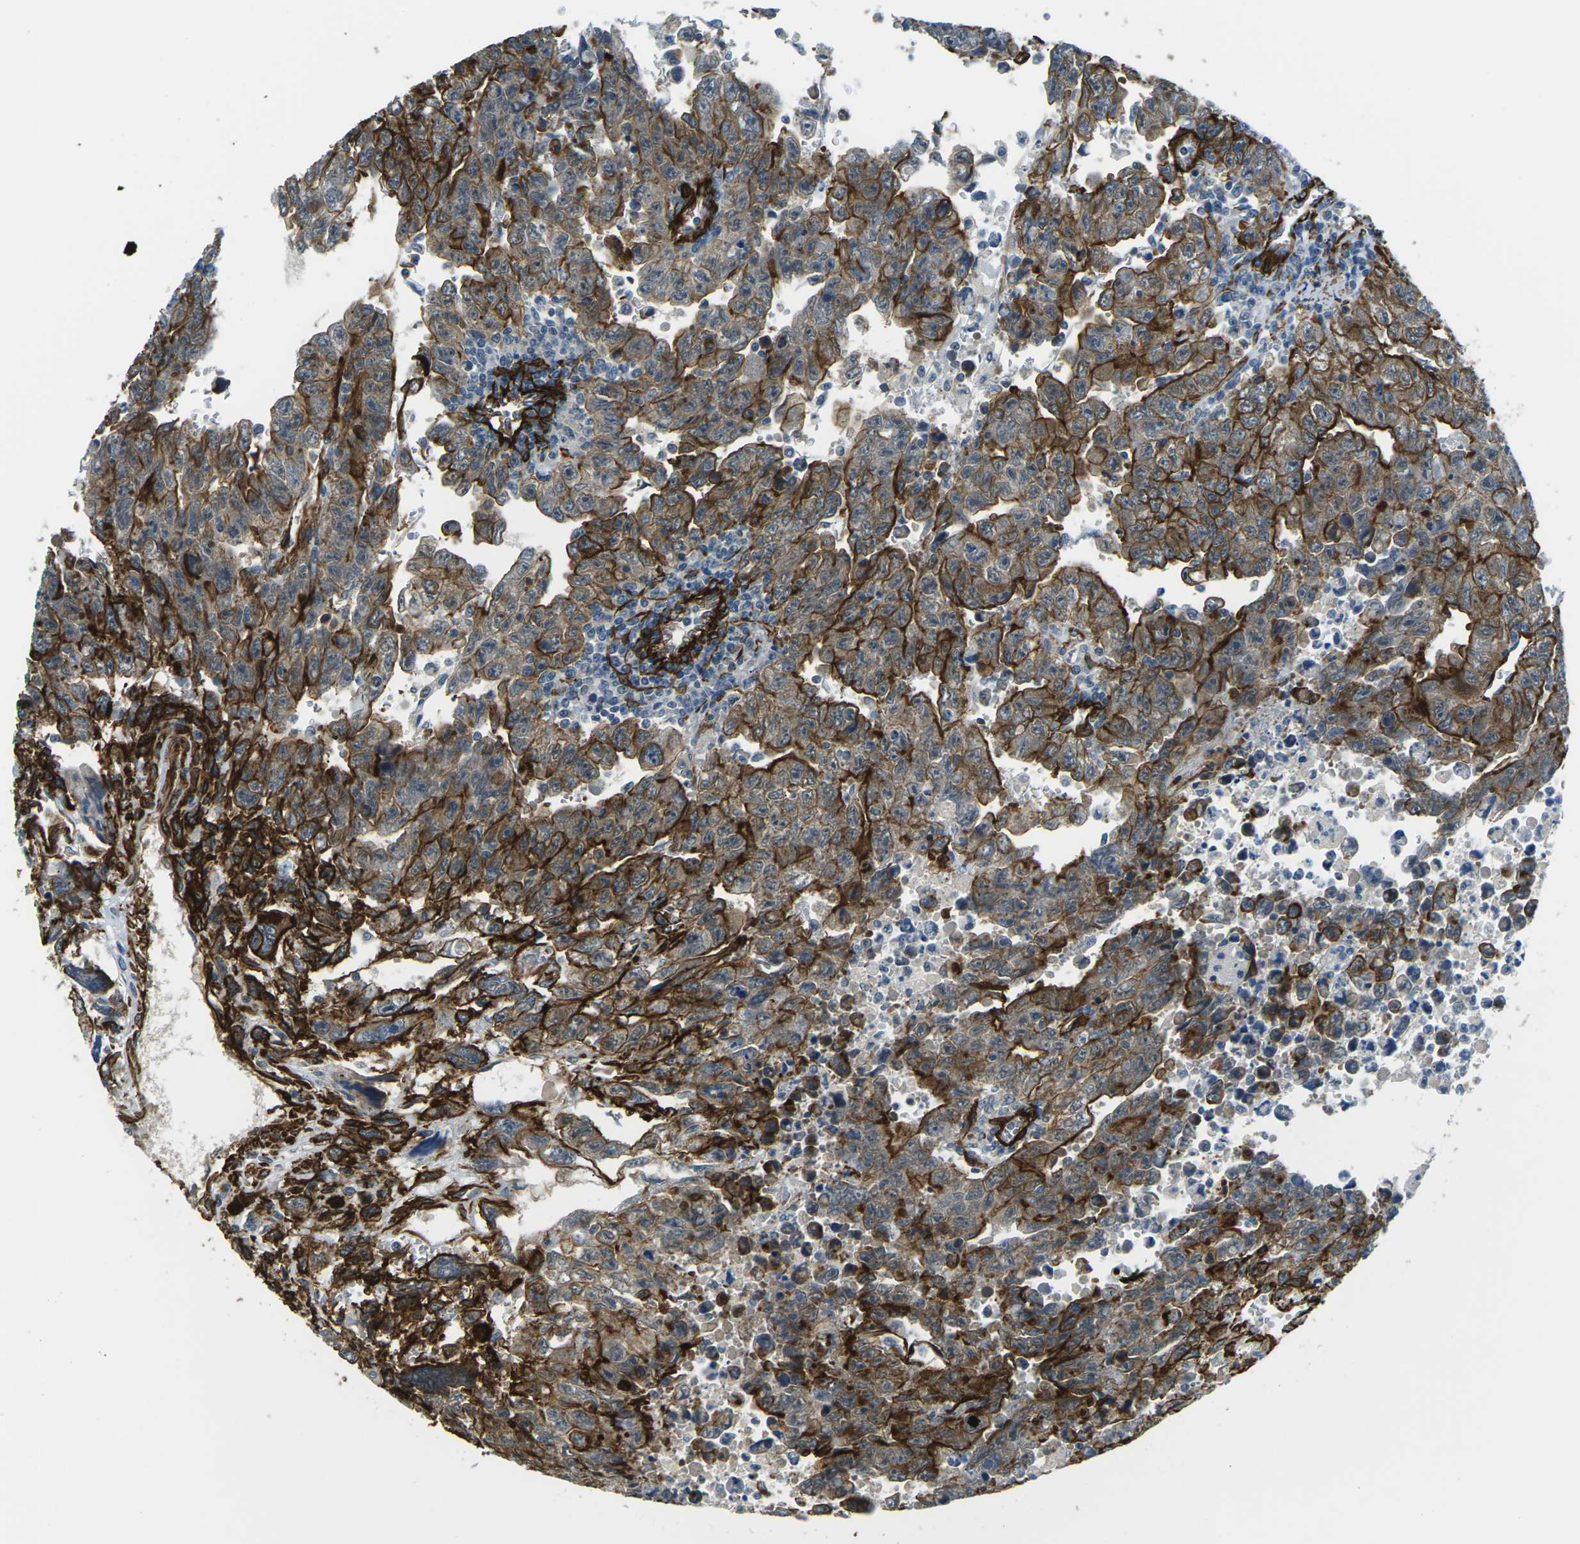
{"staining": {"intensity": "strong", "quantity": "25%-75%", "location": "cytoplasmic/membranous"}, "tissue": "testis cancer", "cell_type": "Tumor cells", "image_type": "cancer", "snomed": [{"axis": "morphology", "description": "Carcinoma, Embryonal, NOS"}, {"axis": "topography", "description": "Testis"}], "caption": "Immunohistochemical staining of testis cancer (embryonal carcinoma) exhibits strong cytoplasmic/membranous protein positivity in about 25%-75% of tumor cells.", "gene": "GRAMD1C", "patient": {"sex": "male", "age": 28}}